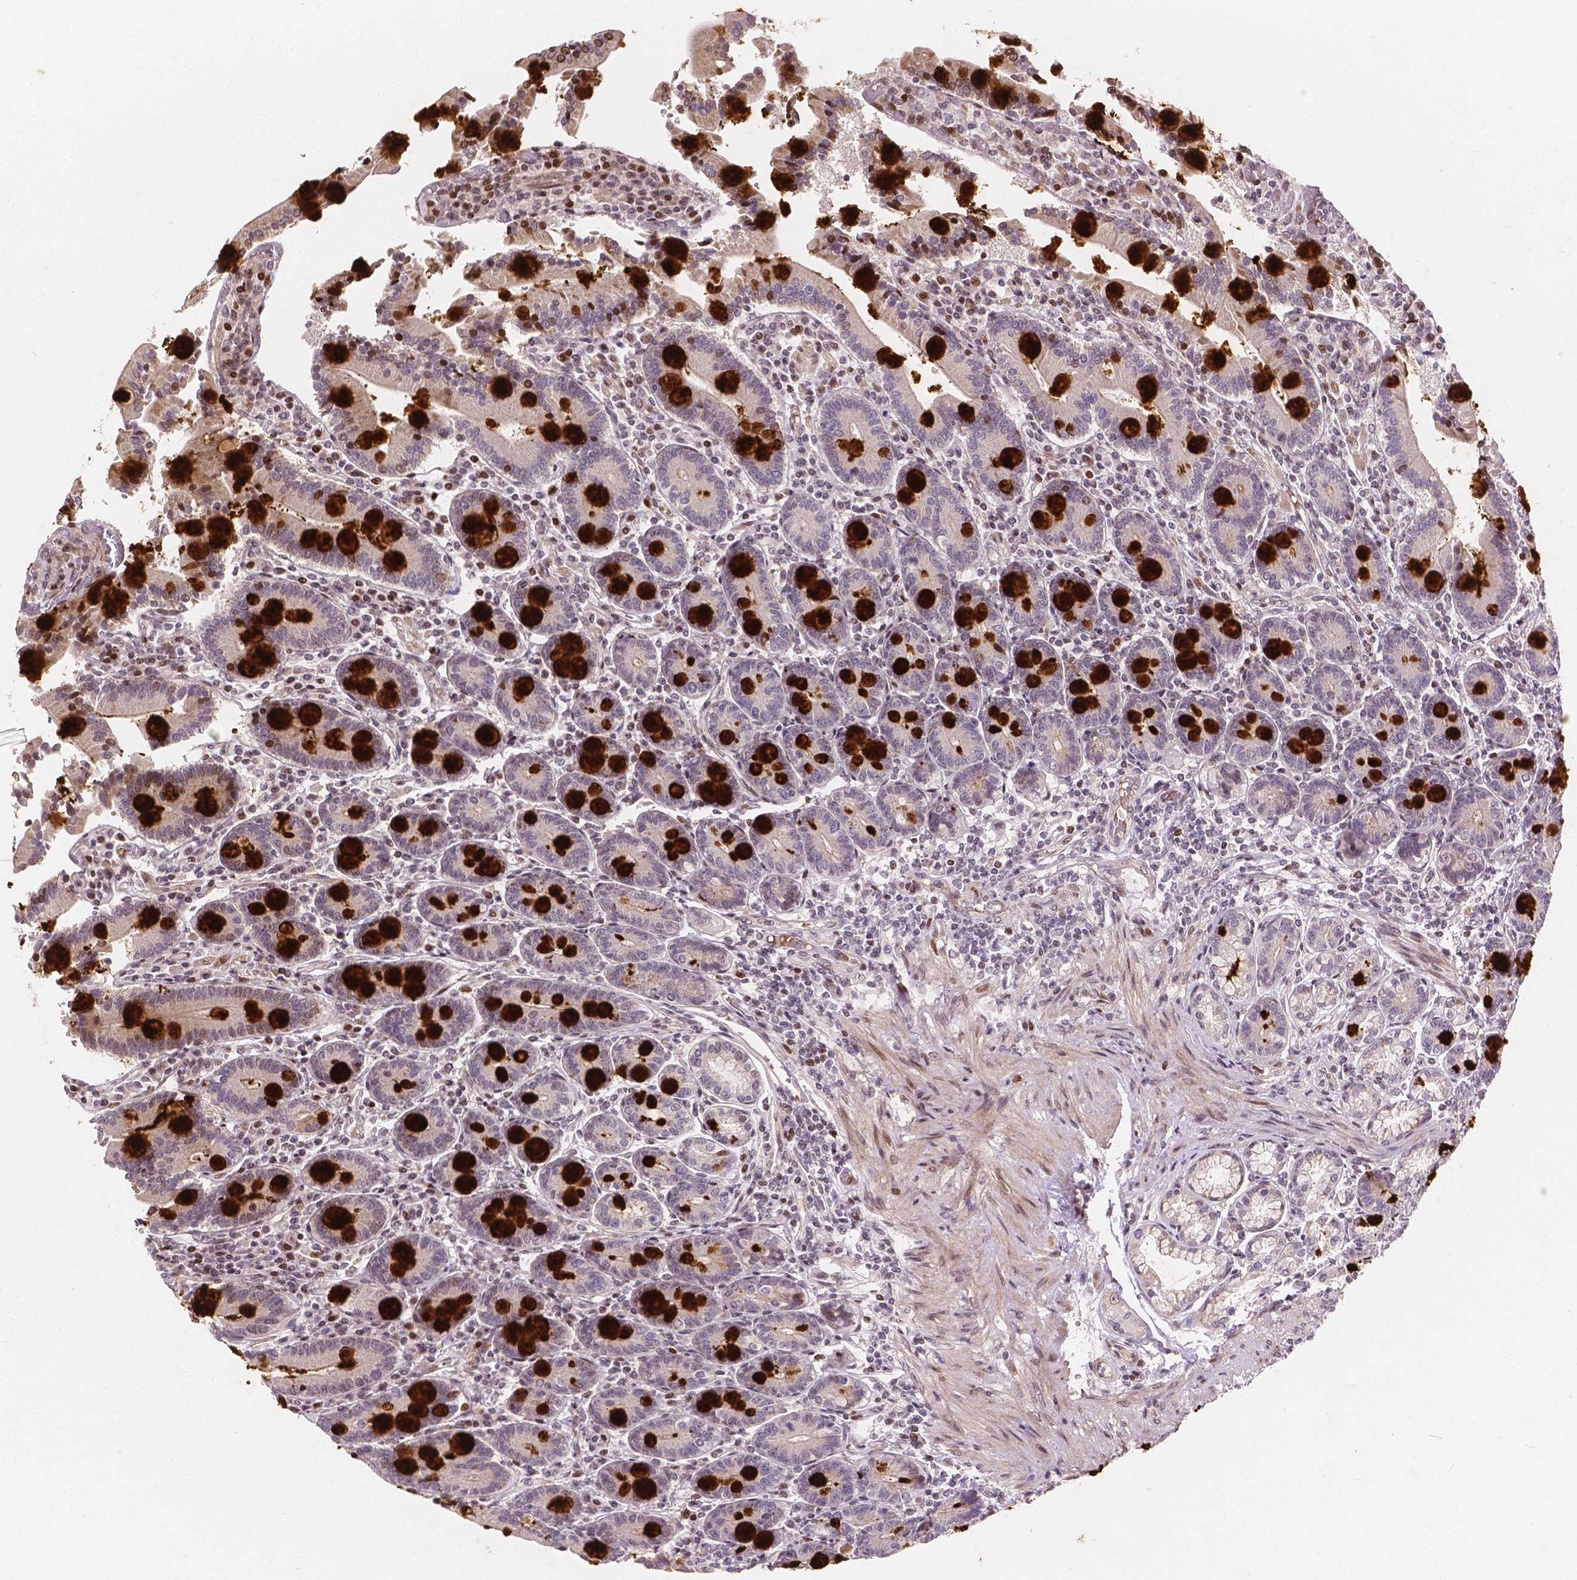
{"staining": {"intensity": "strong", "quantity": "25%-75%", "location": "cytoplasmic/membranous"}, "tissue": "duodenum", "cell_type": "Glandular cells", "image_type": "normal", "snomed": [{"axis": "morphology", "description": "Normal tissue, NOS"}, {"axis": "topography", "description": "Duodenum"}], "caption": "Protein expression analysis of unremarkable human duodenum reveals strong cytoplasmic/membranous staining in about 25%-75% of glandular cells. (DAB (3,3'-diaminobenzidine) = brown stain, brightfield microscopy at high magnification).", "gene": "PTPN18", "patient": {"sex": "female", "age": 62}}